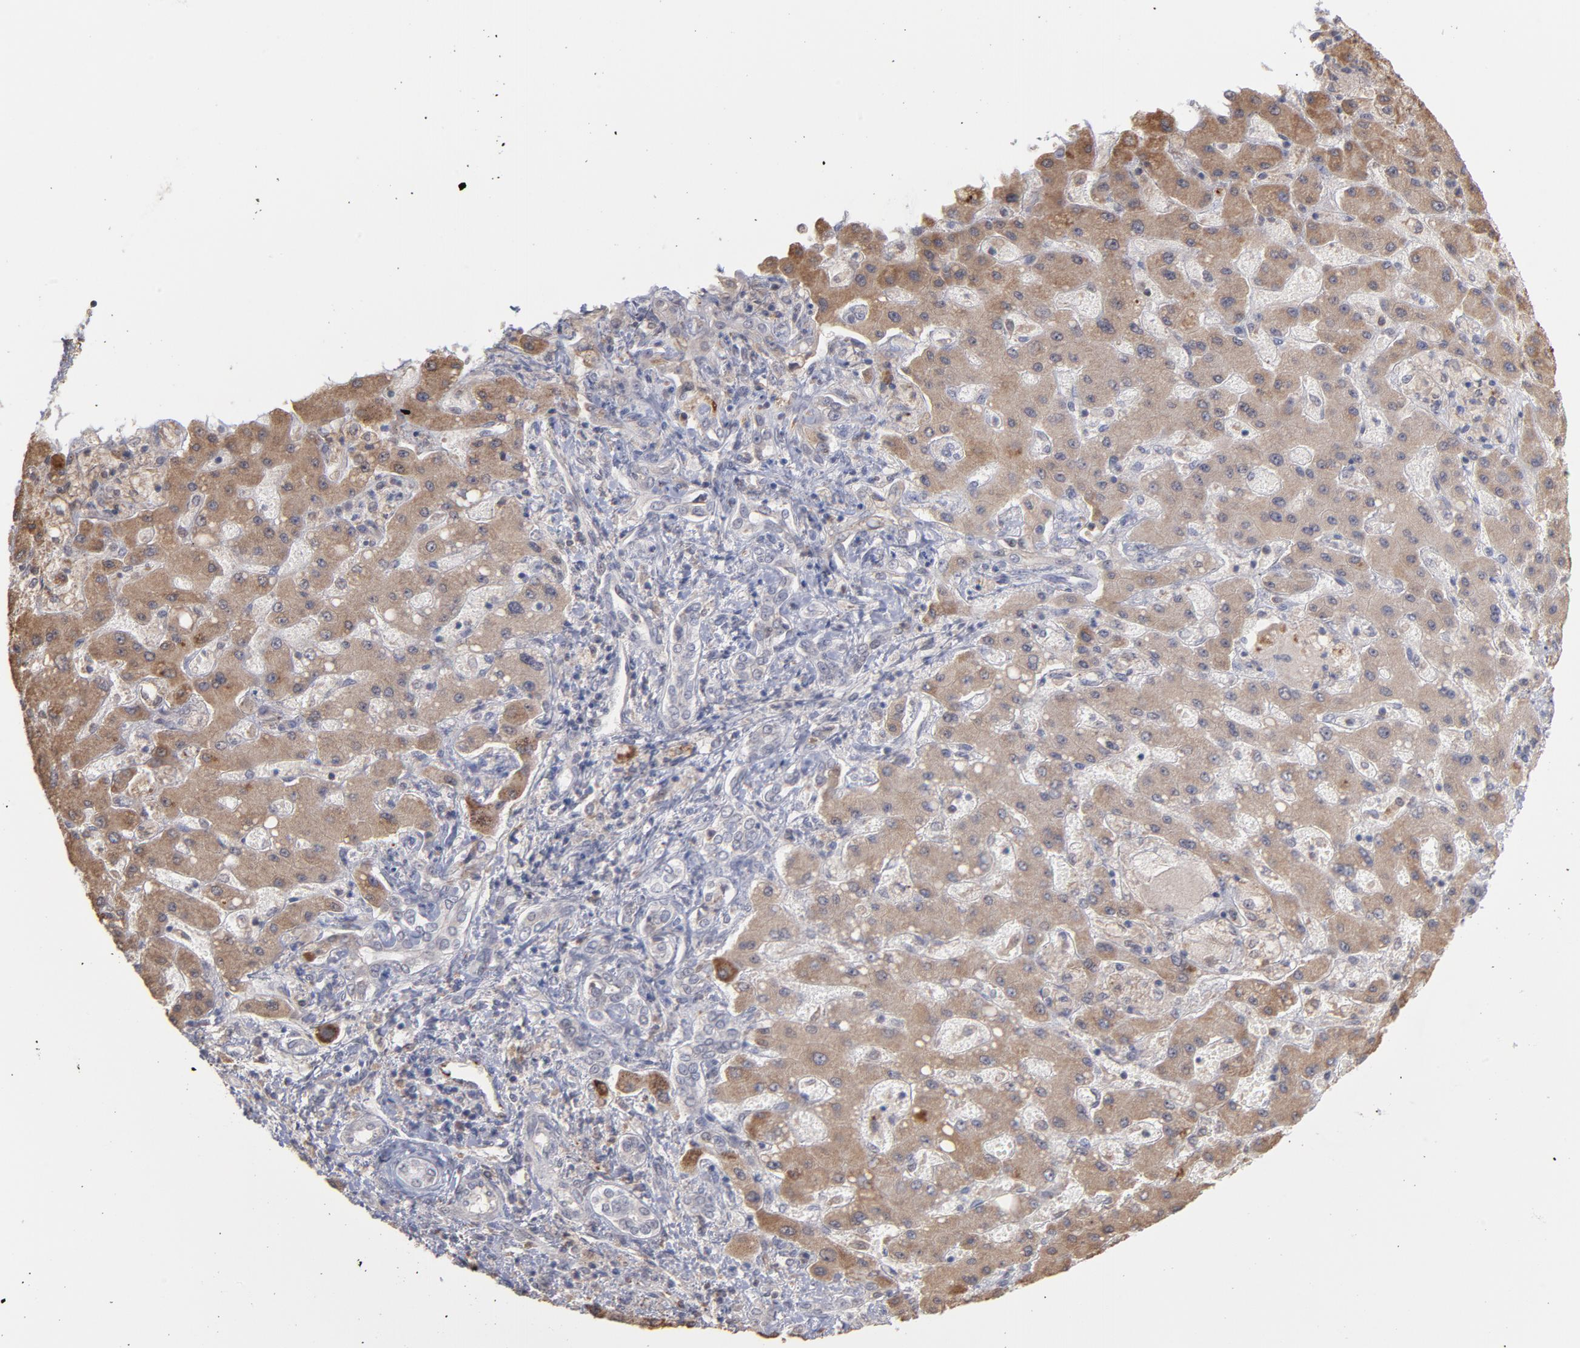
{"staining": {"intensity": "negative", "quantity": "none", "location": "none"}, "tissue": "liver cancer", "cell_type": "Tumor cells", "image_type": "cancer", "snomed": [{"axis": "morphology", "description": "Cholangiocarcinoma"}, {"axis": "topography", "description": "Liver"}], "caption": "Protein analysis of liver cancer (cholangiocarcinoma) exhibits no significant expression in tumor cells.", "gene": "OAS1", "patient": {"sex": "male", "age": 50}}